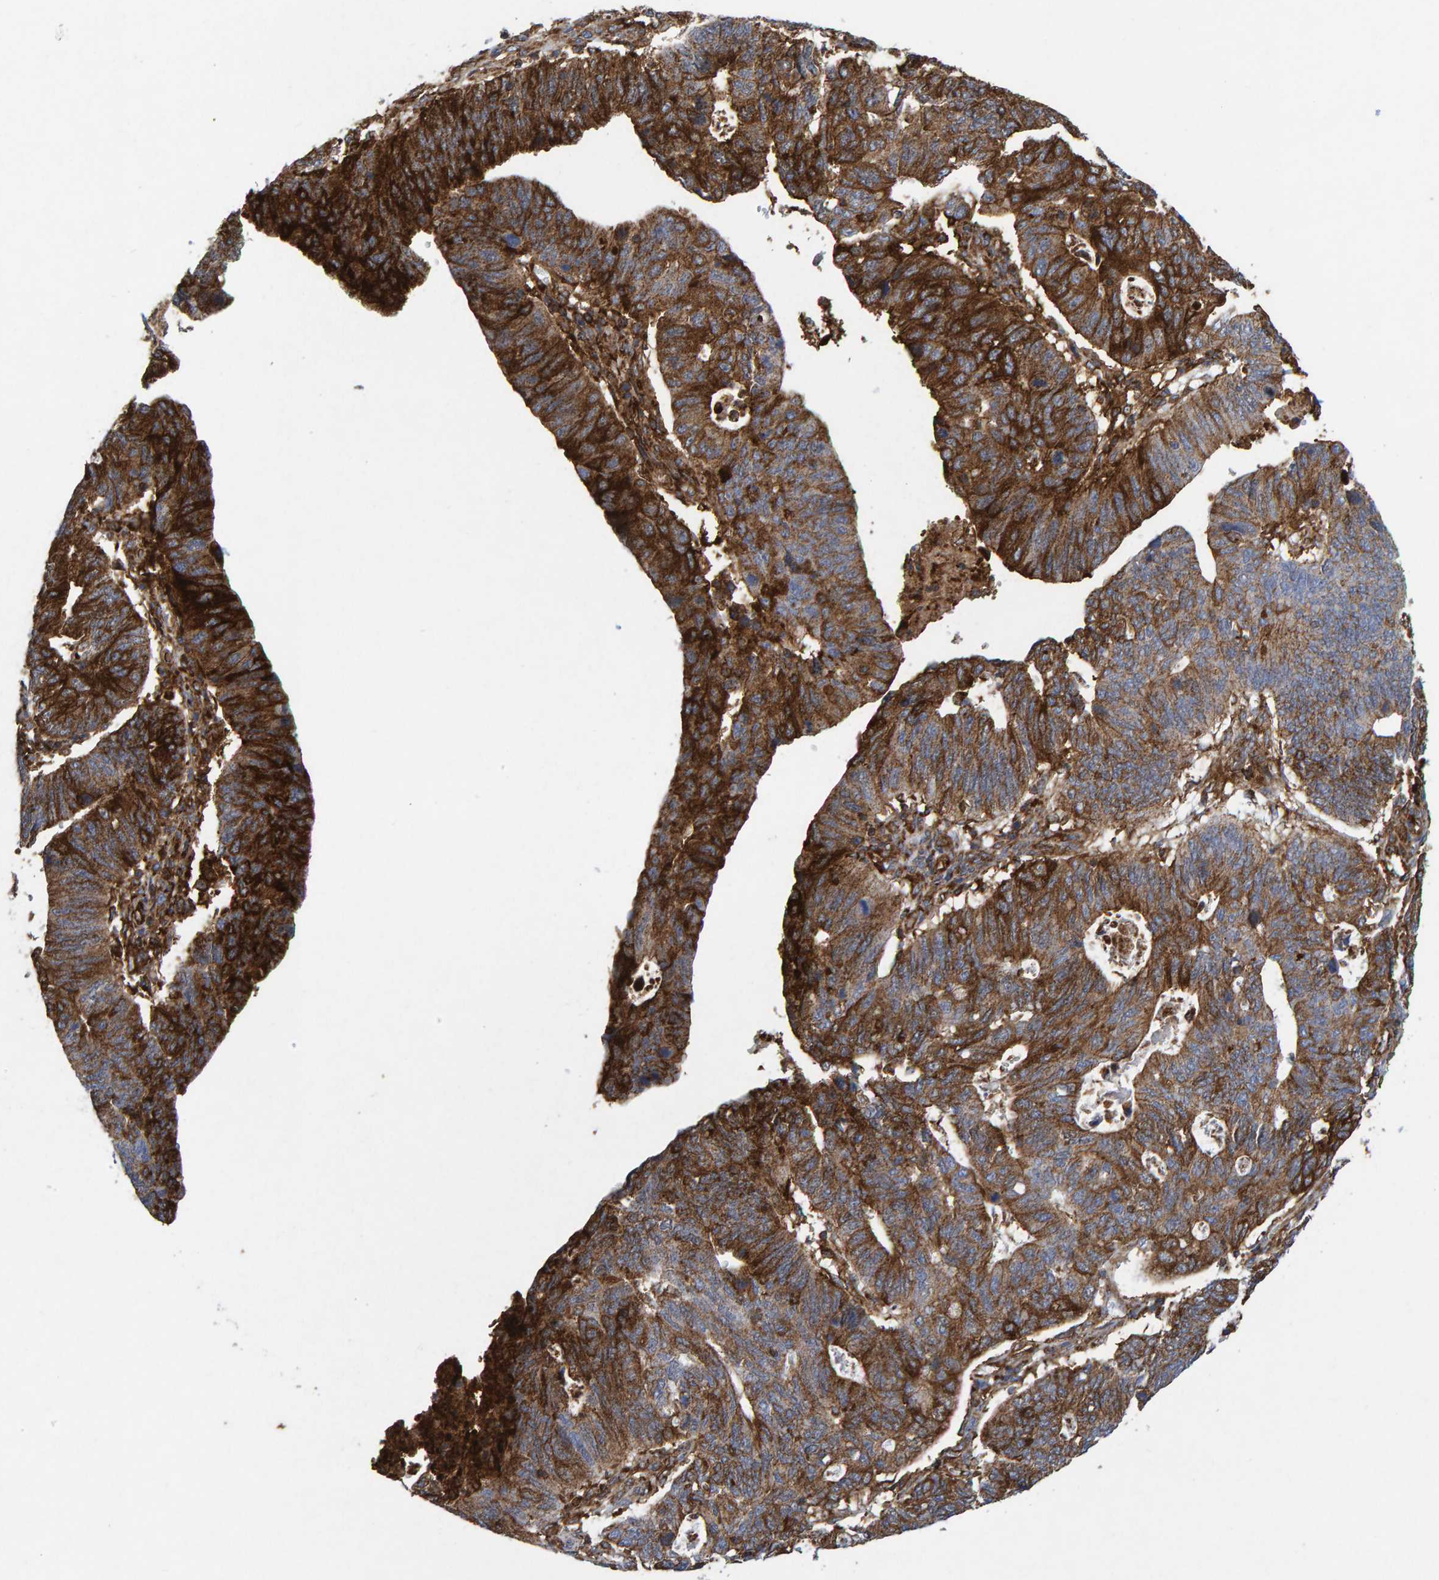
{"staining": {"intensity": "strong", "quantity": ">75%", "location": "cytoplasmic/membranous"}, "tissue": "stomach cancer", "cell_type": "Tumor cells", "image_type": "cancer", "snomed": [{"axis": "morphology", "description": "Adenocarcinoma, NOS"}, {"axis": "topography", "description": "Stomach"}], "caption": "A high-resolution photomicrograph shows immunohistochemistry staining of stomach cancer, which exhibits strong cytoplasmic/membranous staining in approximately >75% of tumor cells.", "gene": "MVP", "patient": {"sex": "male", "age": 59}}